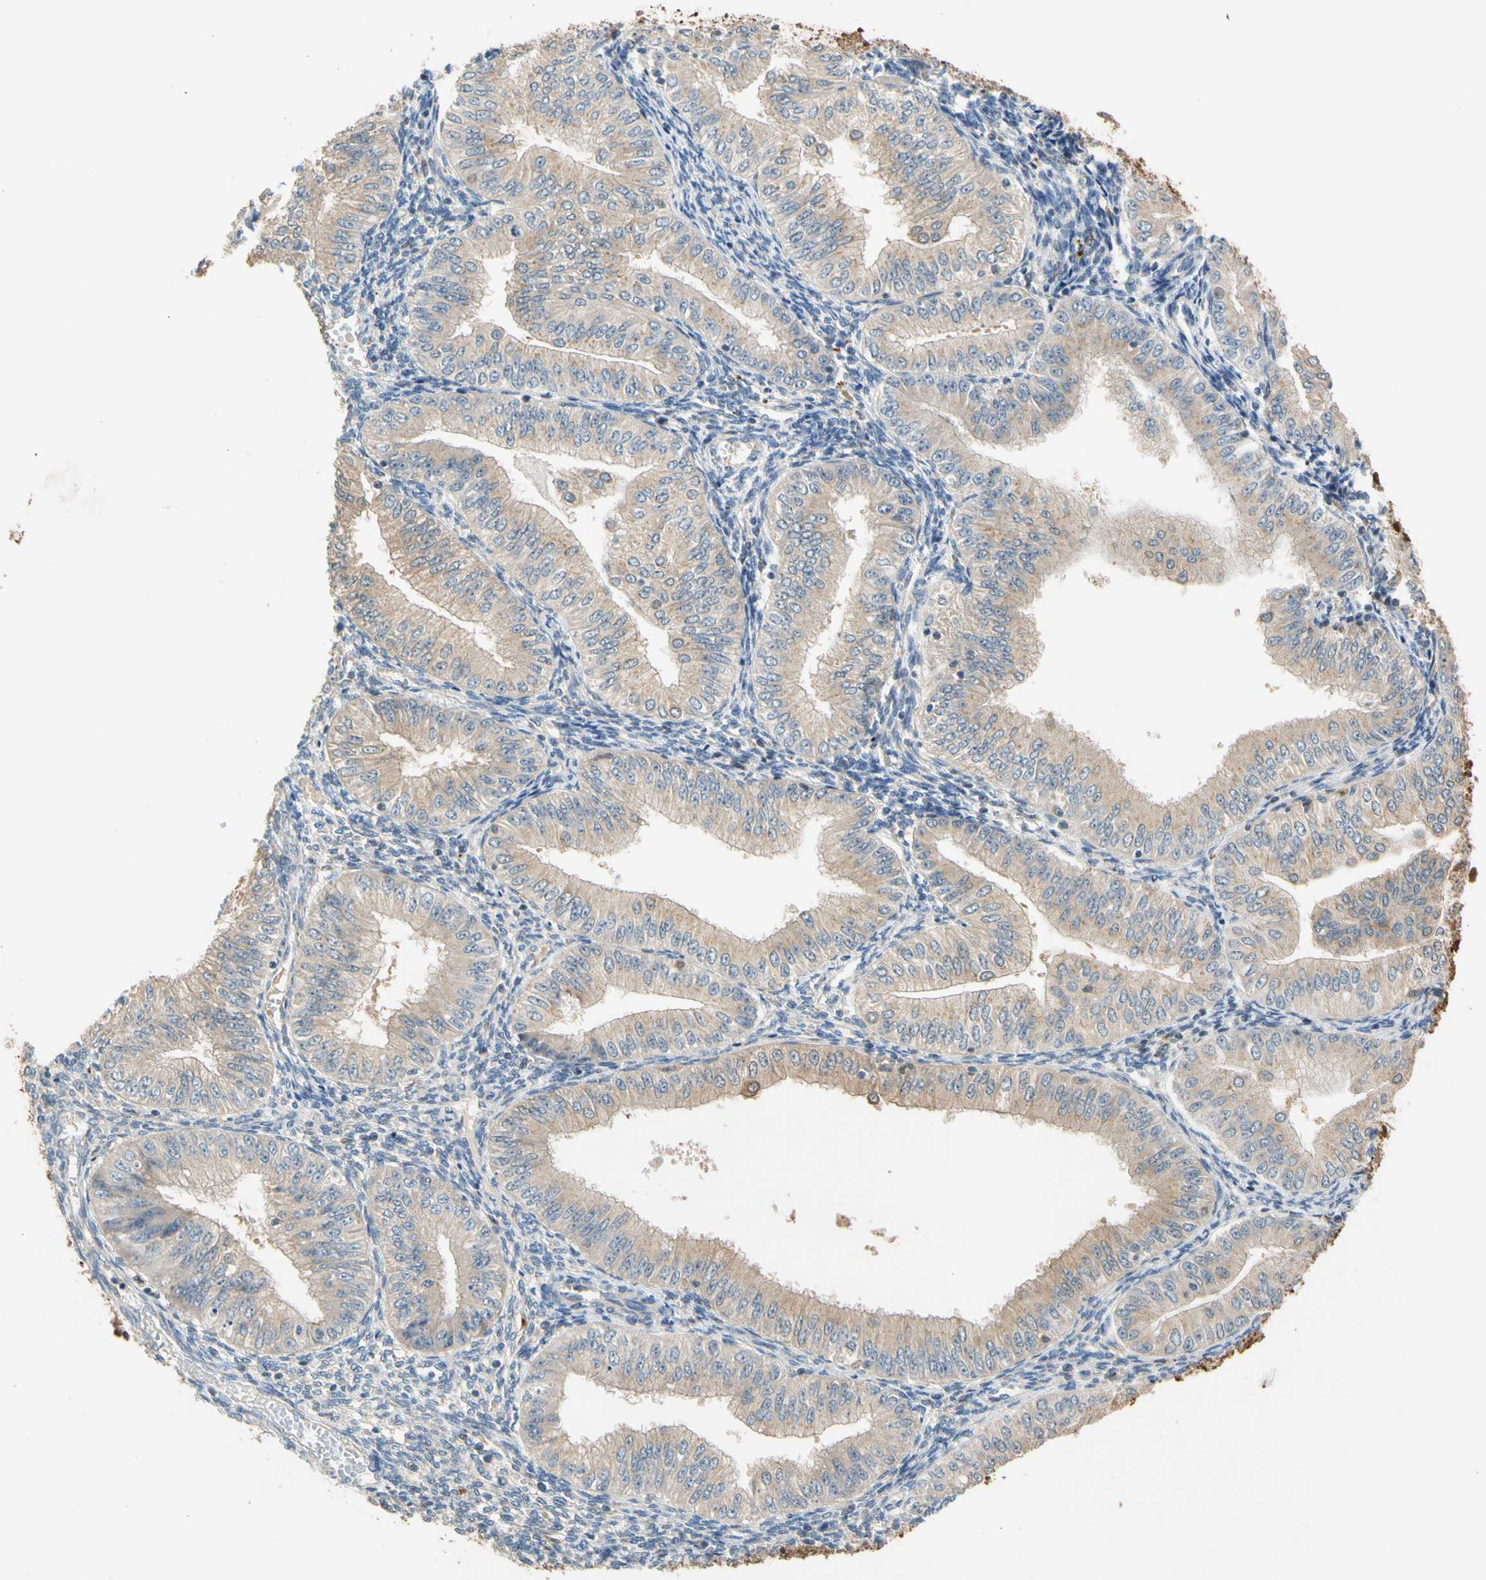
{"staining": {"intensity": "weak", "quantity": ">75%", "location": "cytoplasmic/membranous"}, "tissue": "endometrial cancer", "cell_type": "Tumor cells", "image_type": "cancer", "snomed": [{"axis": "morphology", "description": "Normal tissue, NOS"}, {"axis": "morphology", "description": "Adenocarcinoma, NOS"}, {"axis": "topography", "description": "Endometrium"}], "caption": "Immunohistochemistry (IHC) image of adenocarcinoma (endometrial) stained for a protein (brown), which reveals low levels of weak cytoplasmic/membranous positivity in approximately >75% of tumor cells.", "gene": "GPSM2", "patient": {"sex": "female", "age": 53}}